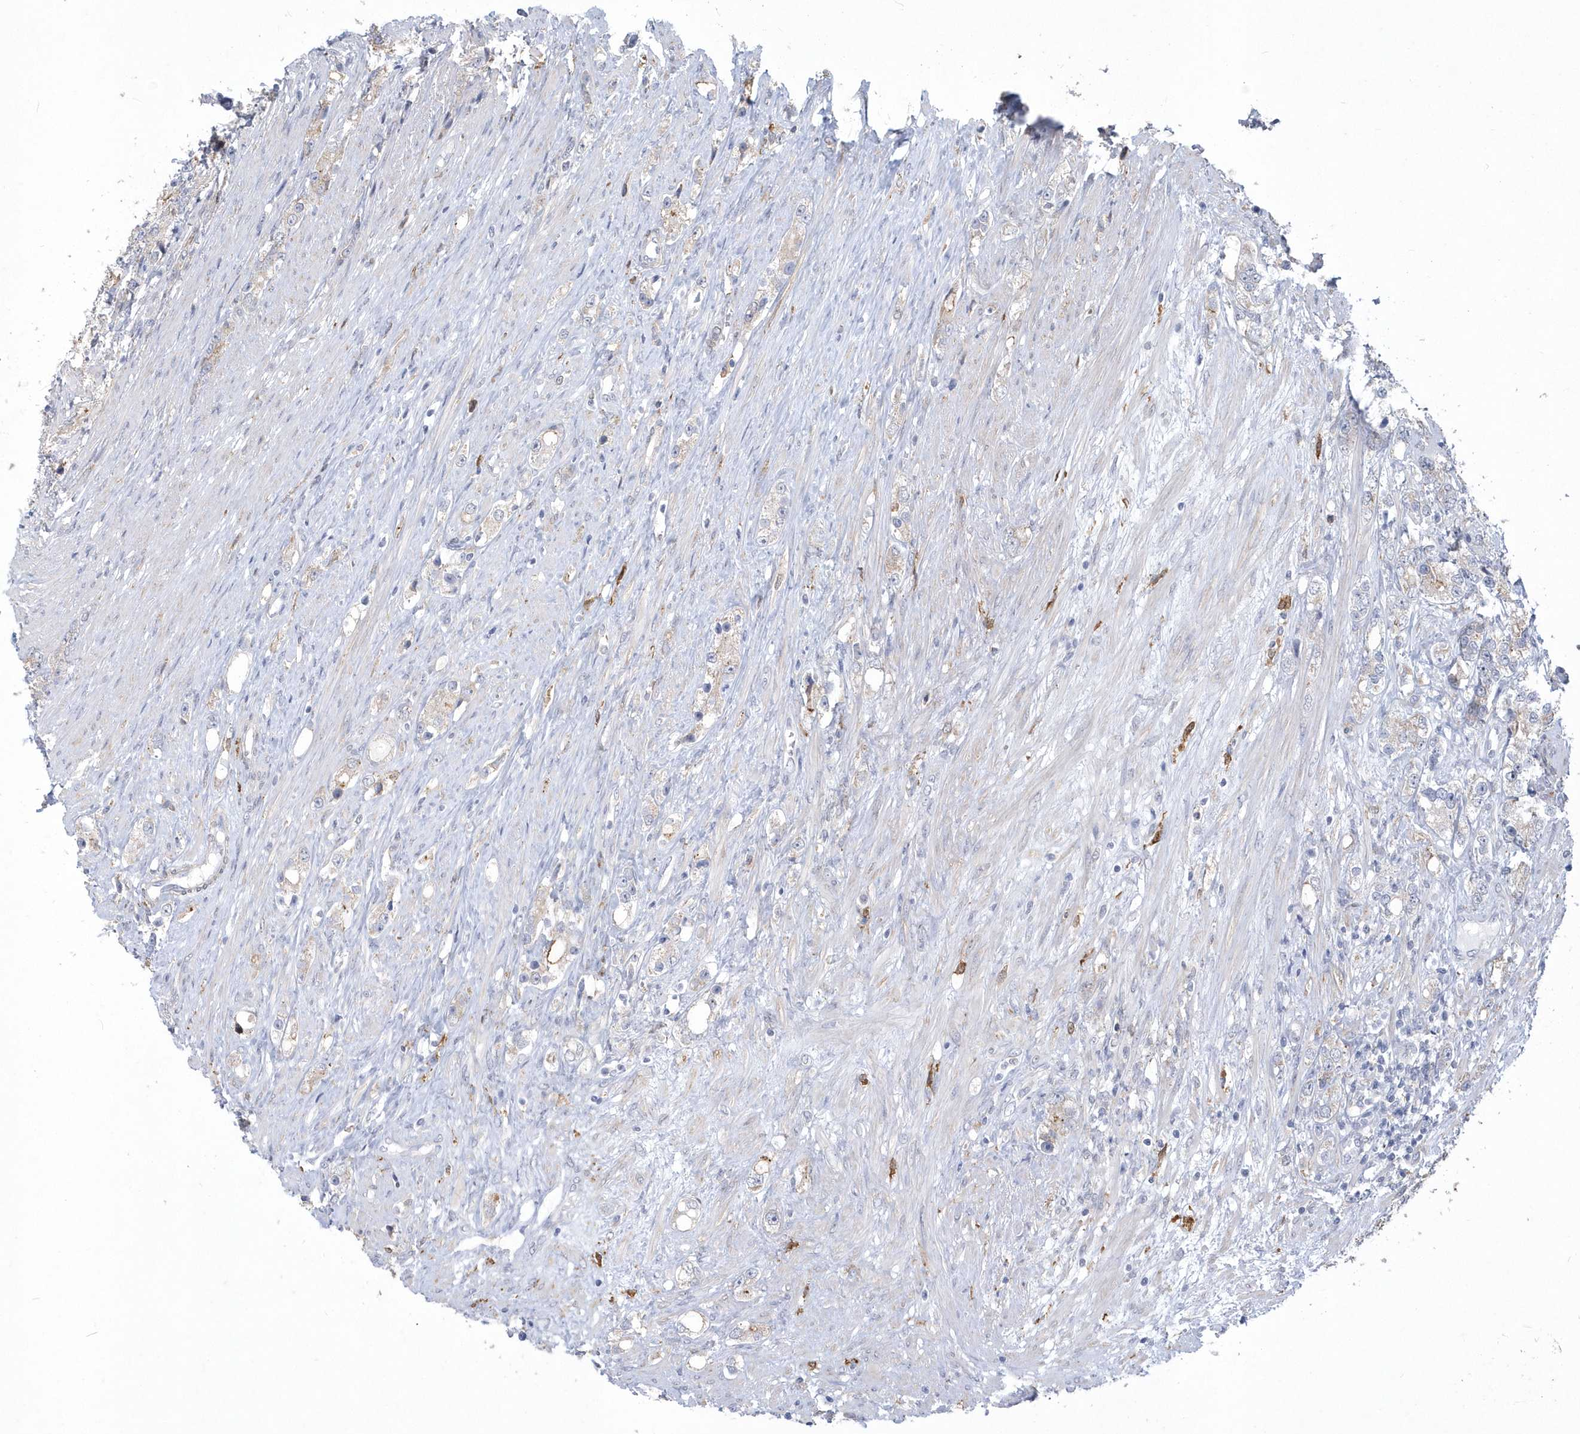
{"staining": {"intensity": "negative", "quantity": "none", "location": "none"}, "tissue": "prostate cancer", "cell_type": "Tumor cells", "image_type": "cancer", "snomed": [{"axis": "morphology", "description": "Adenocarcinoma, High grade"}, {"axis": "topography", "description": "Prostate"}], "caption": "Immunohistochemistry image of human prostate cancer (high-grade adenocarcinoma) stained for a protein (brown), which demonstrates no positivity in tumor cells. (Immunohistochemistry, brightfield microscopy, high magnification).", "gene": "TSPEAR", "patient": {"sex": "male", "age": 63}}